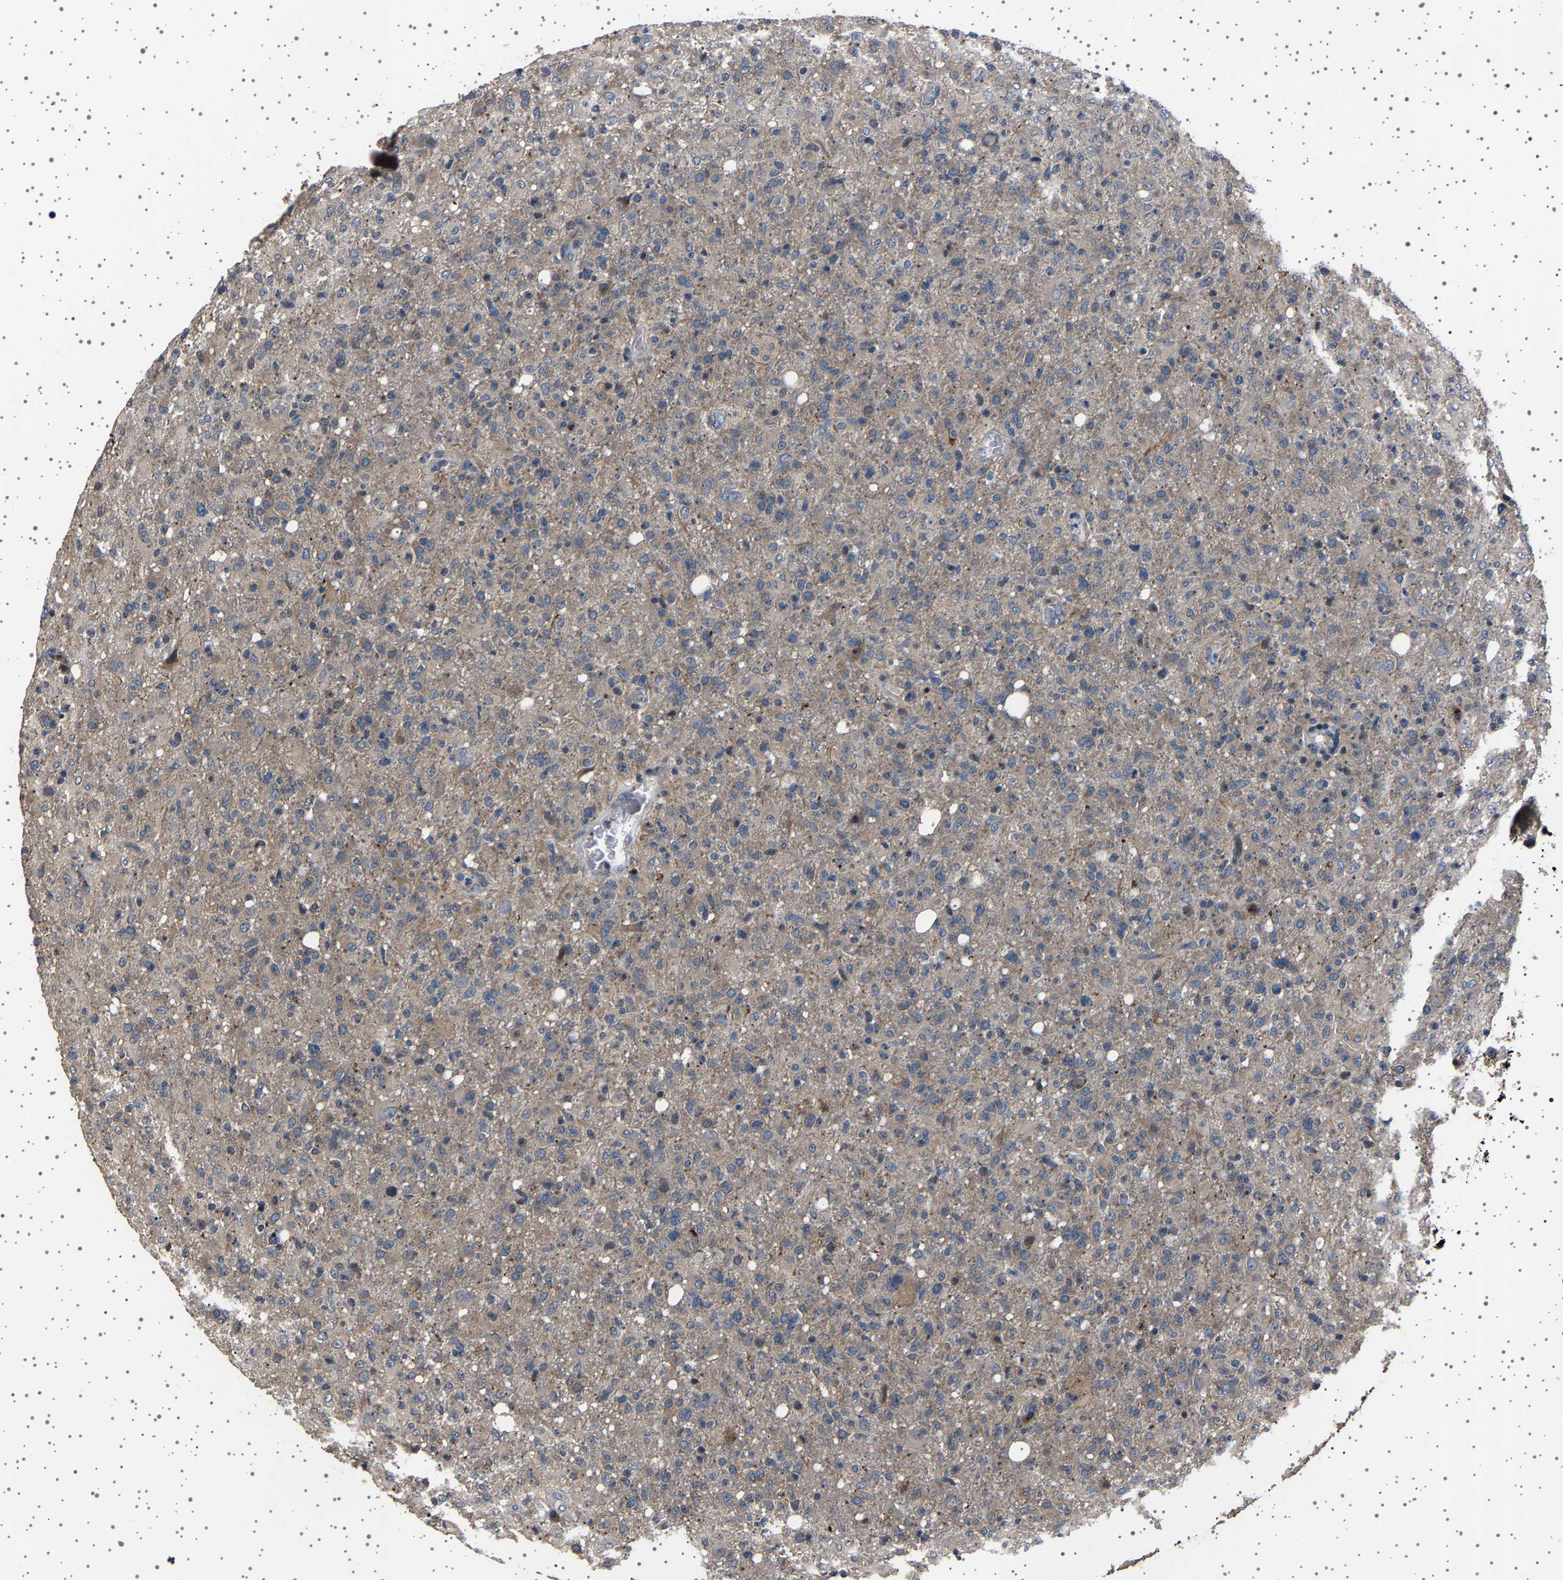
{"staining": {"intensity": "weak", "quantity": "<25%", "location": "cytoplasmic/membranous"}, "tissue": "glioma", "cell_type": "Tumor cells", "image_type": "cancer", "snomed": [{"axis": "morphology", "description": "Glioma, malignant, High grade"}, {"axis": "topography", "description": "Brain"}], "caption": "Tumor cells show no significant protein positivity in high-grade glioma (malignant).", "gene": "NCKAP1", "patient": {"sex": "female", "age": 57}}